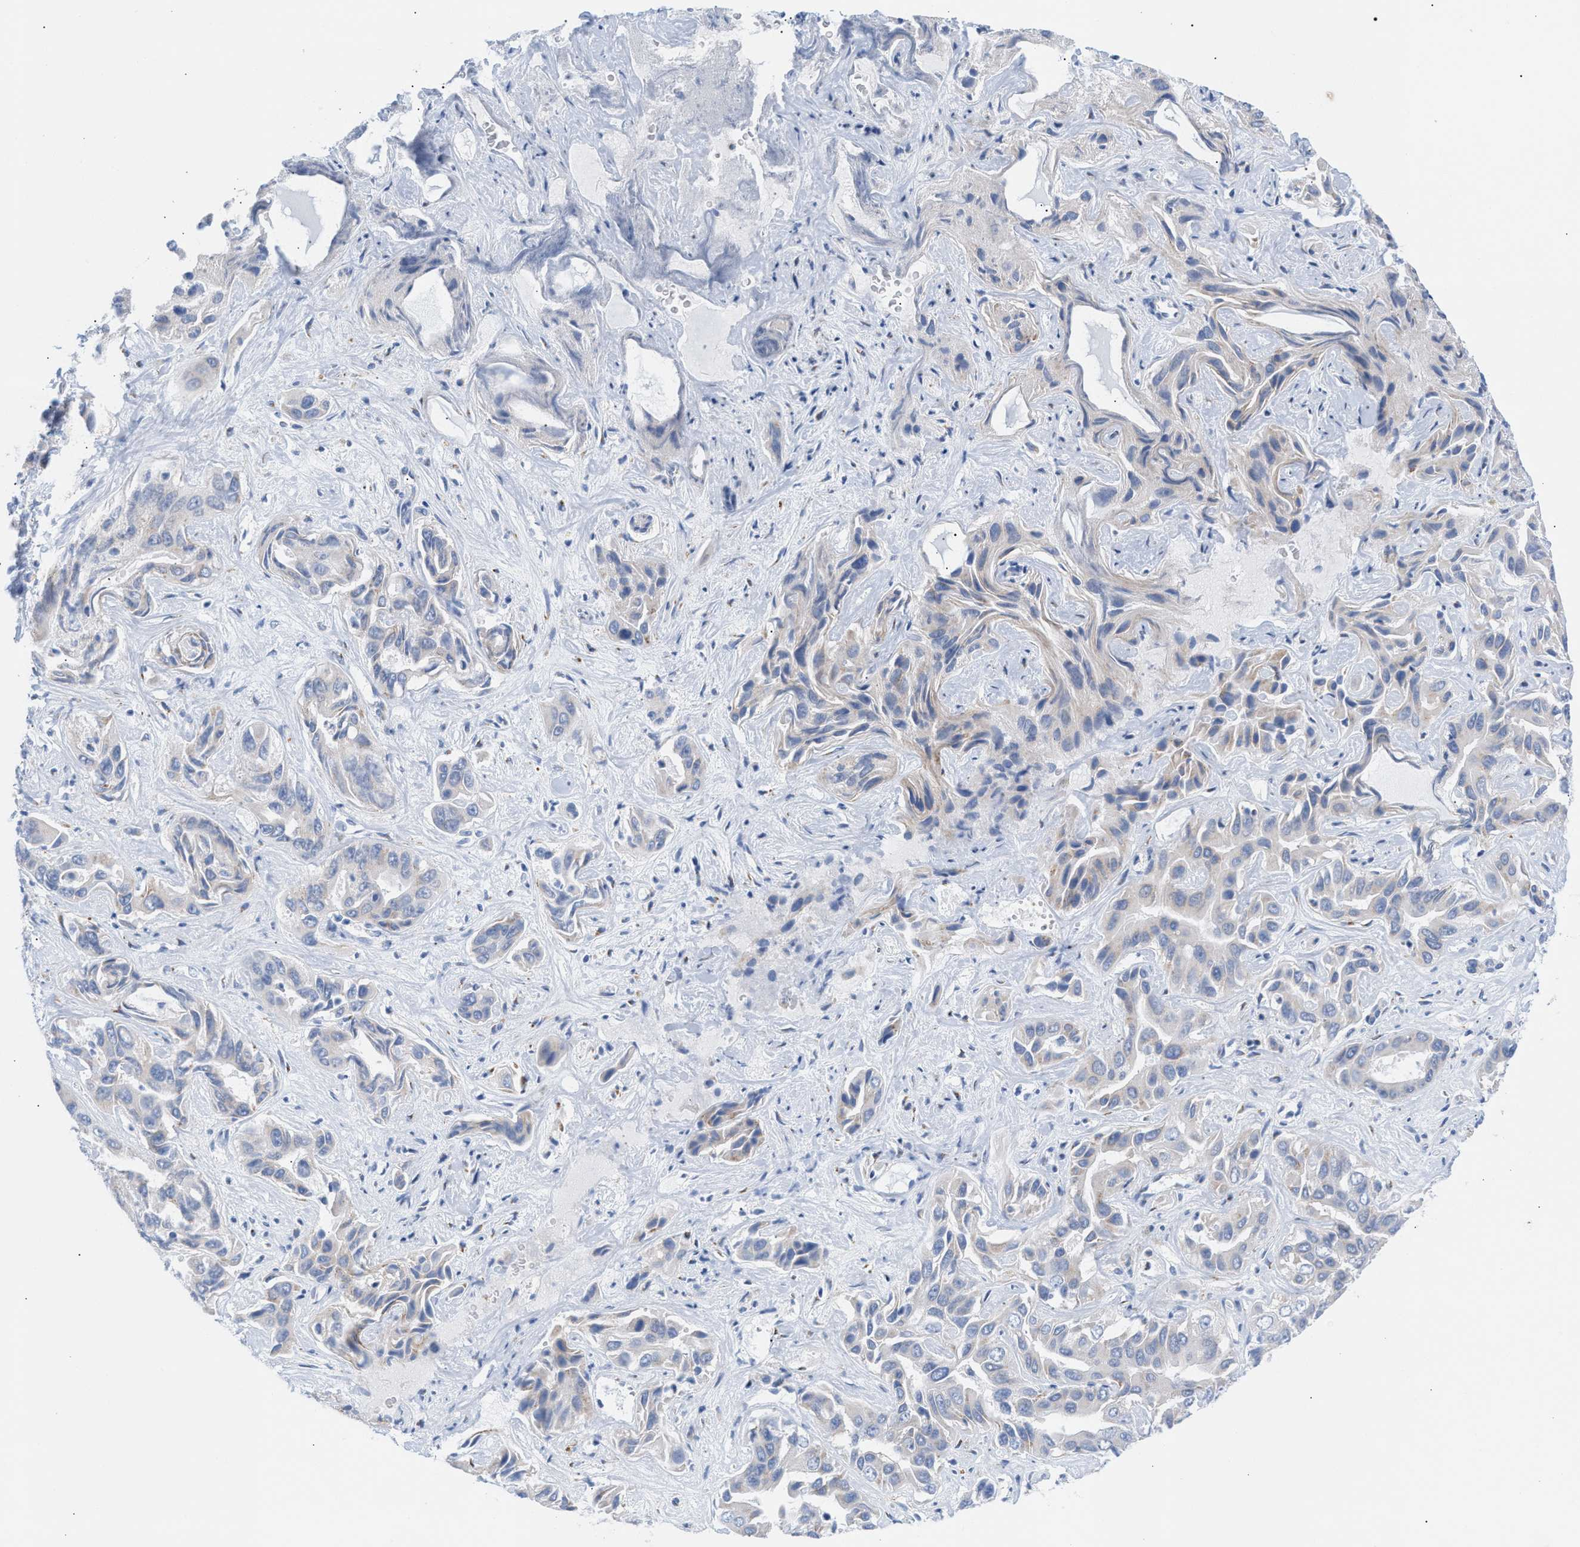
{"staining": {"intensity": "negative", "quantity": "none", "location": "none"}, "tissue": "liver cancer", "cell_type": "Tumor cells", "image_type": "cancer", "snomed": [{"axis": "morphology", "description": "Cholangiocarcinoma"}, {"axis": "topography", "description": "Liver"}], "caption": "High magnification brightfield microscopy of liver cancer (cholangiocarcinoma) stained with DAB (brown) and counterstained with hematoxylin (blue): tumor cells show no significant staining.", "gene": "TACC3", "patient": {"sex": "female", "age": 52}}